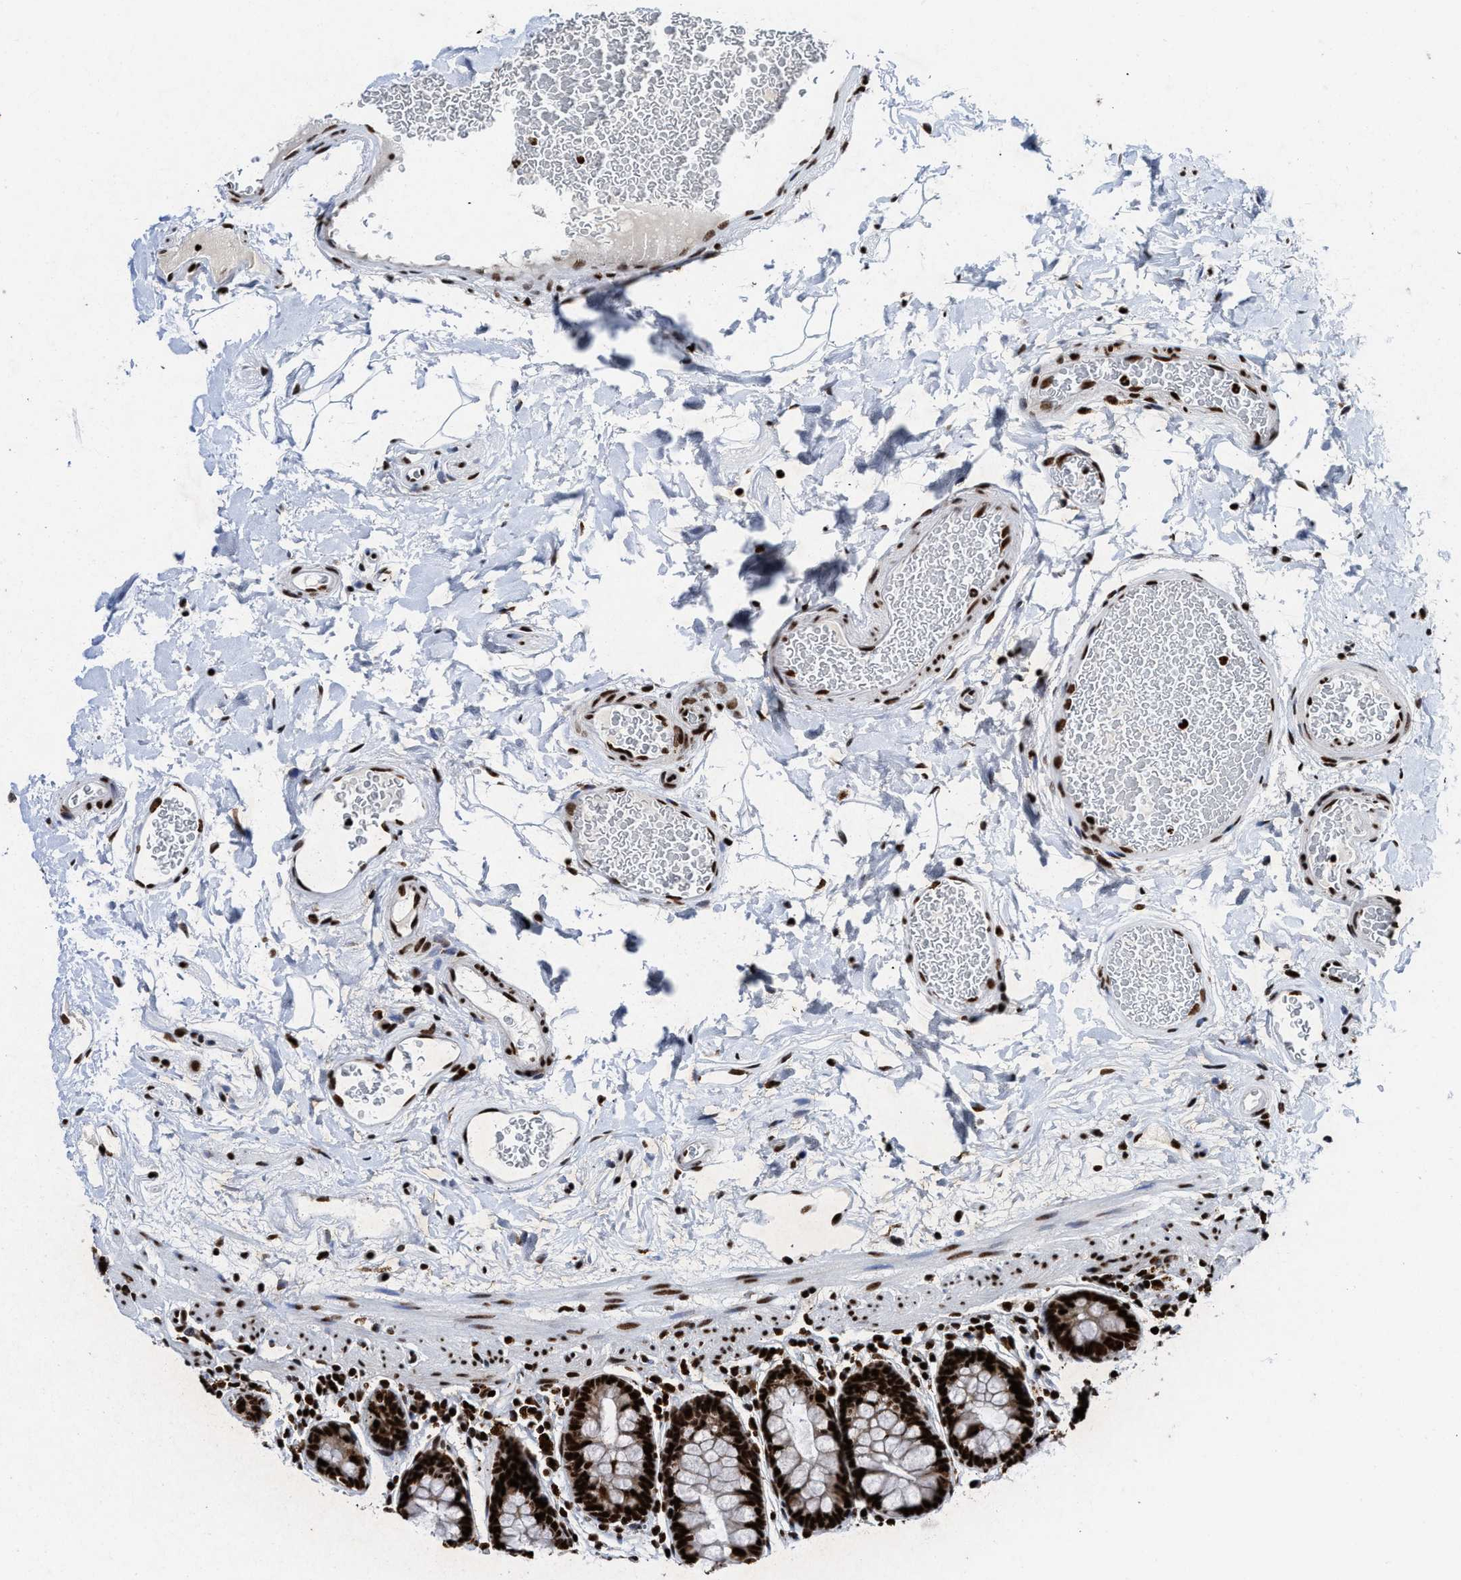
{"staining": {"intensity": "strong", "quantity": ">75%", "location": "nuclear"}, "tissue": "colon", "cell_type": "Endothelial cells", "image_type": "normal", "snomed": [{"axis": "morphology", "description": "Normal tissue, NOS"}, {"axis": "topography", "description": "Colon"}], "caption": "IHC image of normal colon: human colon stained using immunohistochemistry (IHC) shows high levels of strong protein expression localized specifically in the nuclear of endothelial cells, appearing as a nuclear brown color.", "gene": "ALYREF", "patient": {"sex": "female", "age": 80}}